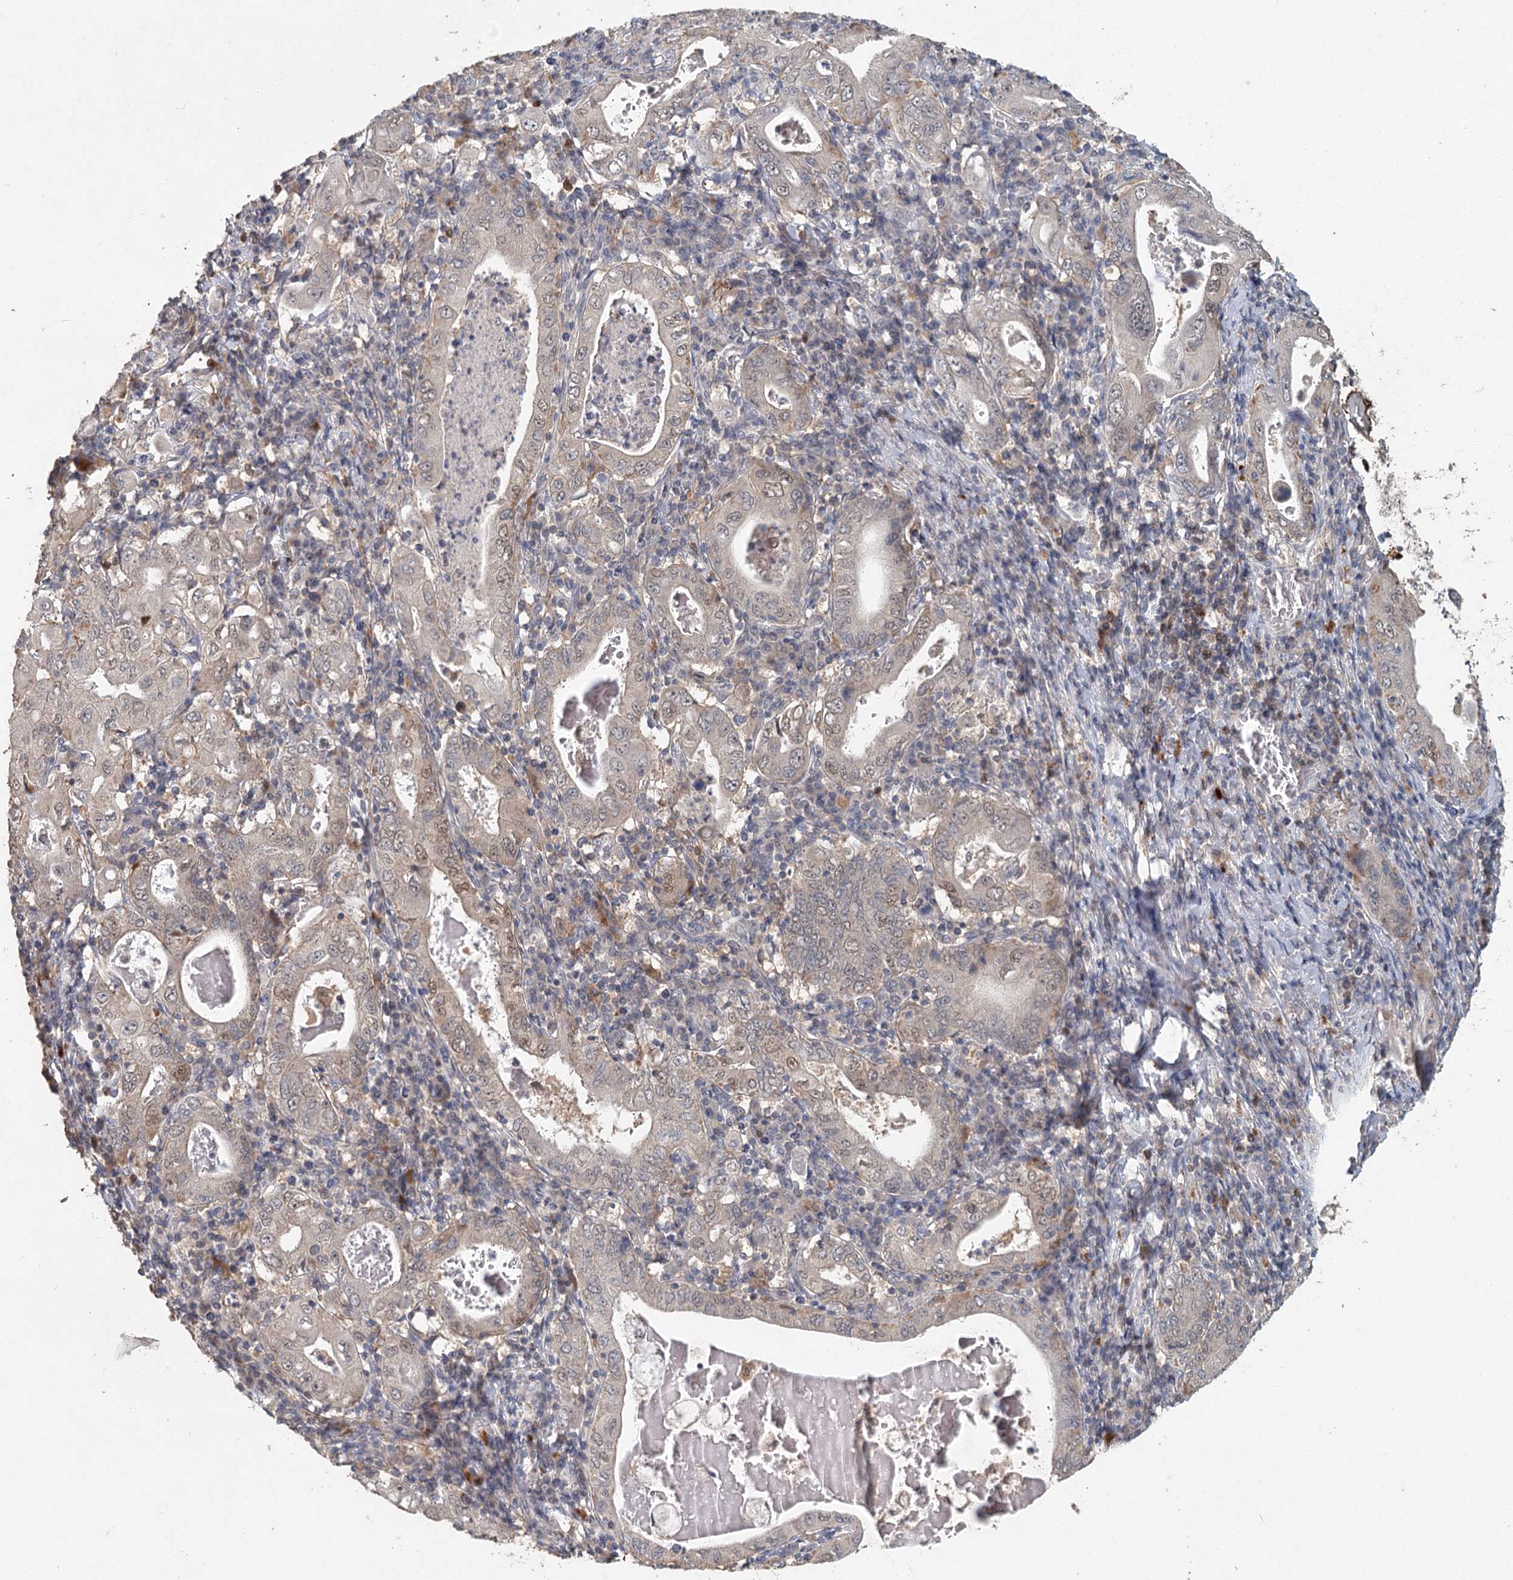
{"staining": {"intensity": "weak", "quantity": "<25%", "location": "nuclear"}, "tissue": "stomach cancer", "cell_type": "Tumor cells", "image_type": "cancer", "snomed": [{"axis": "morphology", "description": "Normal tissue, NOS"}, {"axis": "morphology", "description": "Adenocarcinoma, NOS"}, {"axis": "topography", "description": "Esophagus"}, {"axis": "topography", "description": "Stomach, upper"}, {"axis": "topography", "description": "Peripheral nerve tissue"}], "caption": "The histopathology image demonstrates no staining of tumor cells in stomach adenocarcinoma.", "gene": "ADK", "patient": {"sex": "male", "age": 62}}